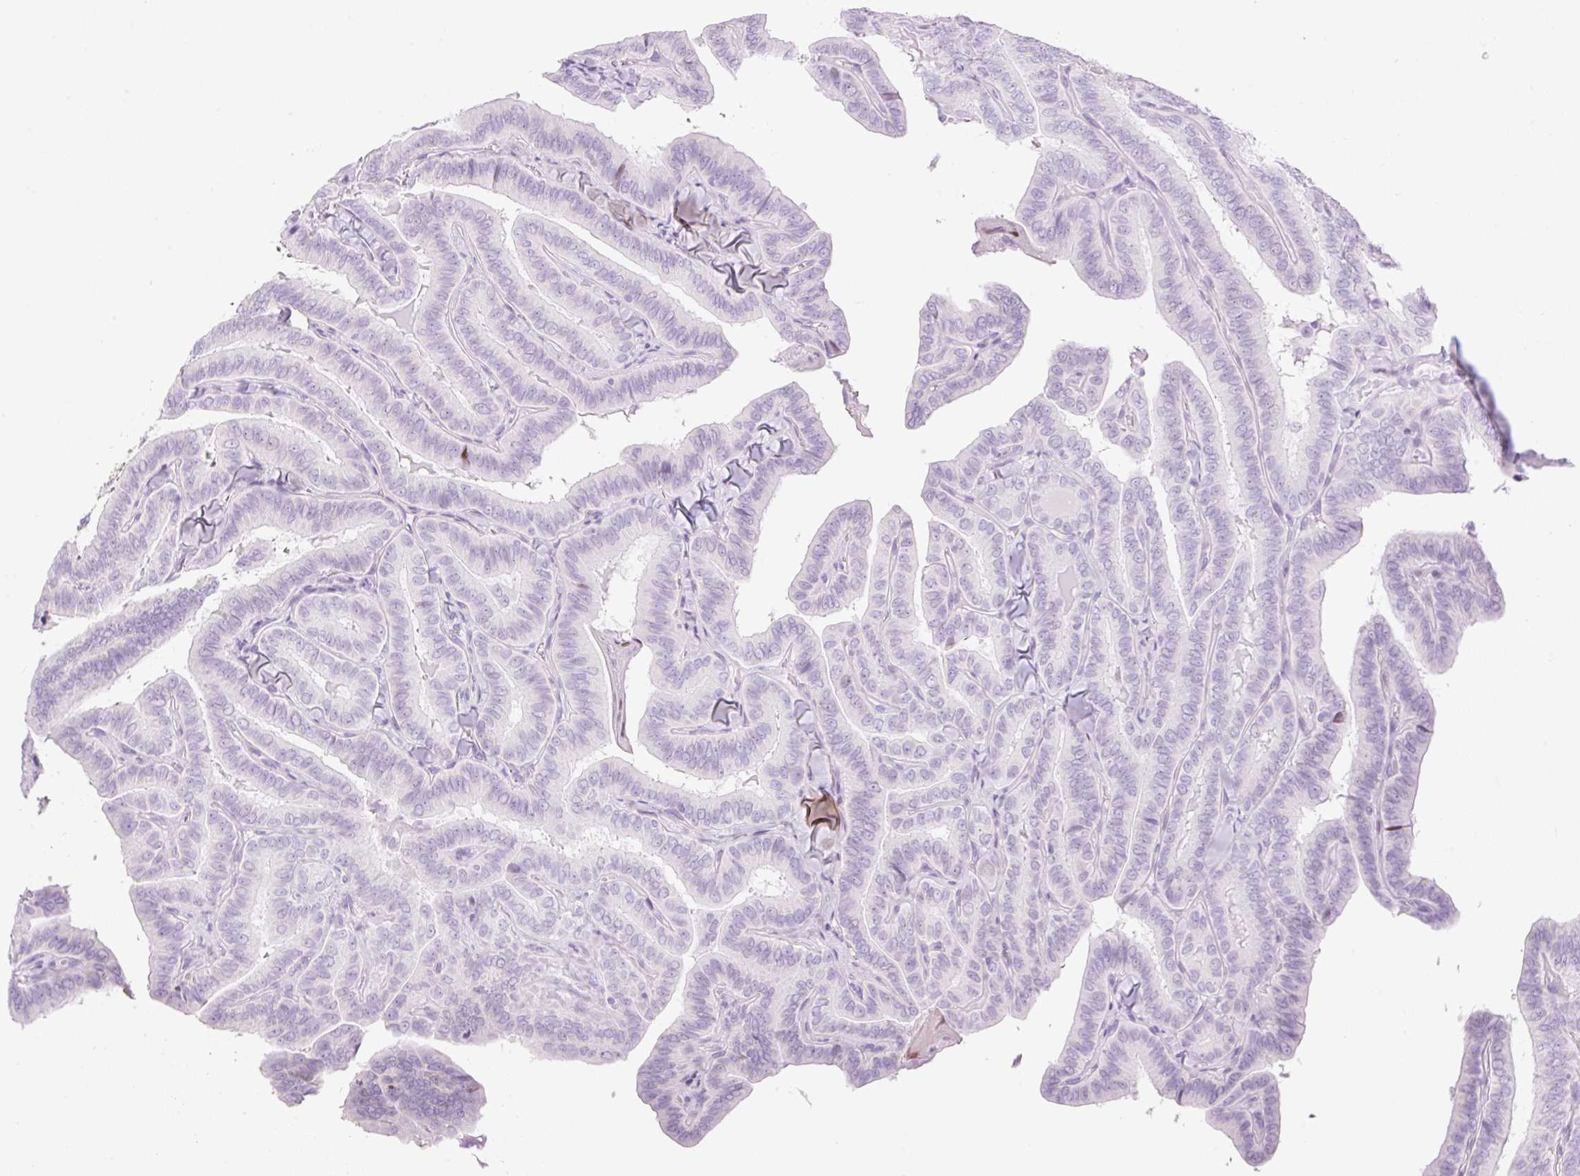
{"staining": {"intensity": "negative", "quantity": "none", "location": "none"}, "tissue": "thyroid cancer", "cell_type": "Tumor cells", "image_type": "cancer", "snomed": [{"axis": "morphology", "description": "Papillary adenocarcinoma, NOS"}, {"axis": "topography", "description": "Thyroid gland"}], "caption": "Thyroid papillary adenocarcinoma was stained to show a protein in brown. There is no significant staining in tumor cells.", "gene": "SP140L", "patient": {"sex": "male", "age": 61}}